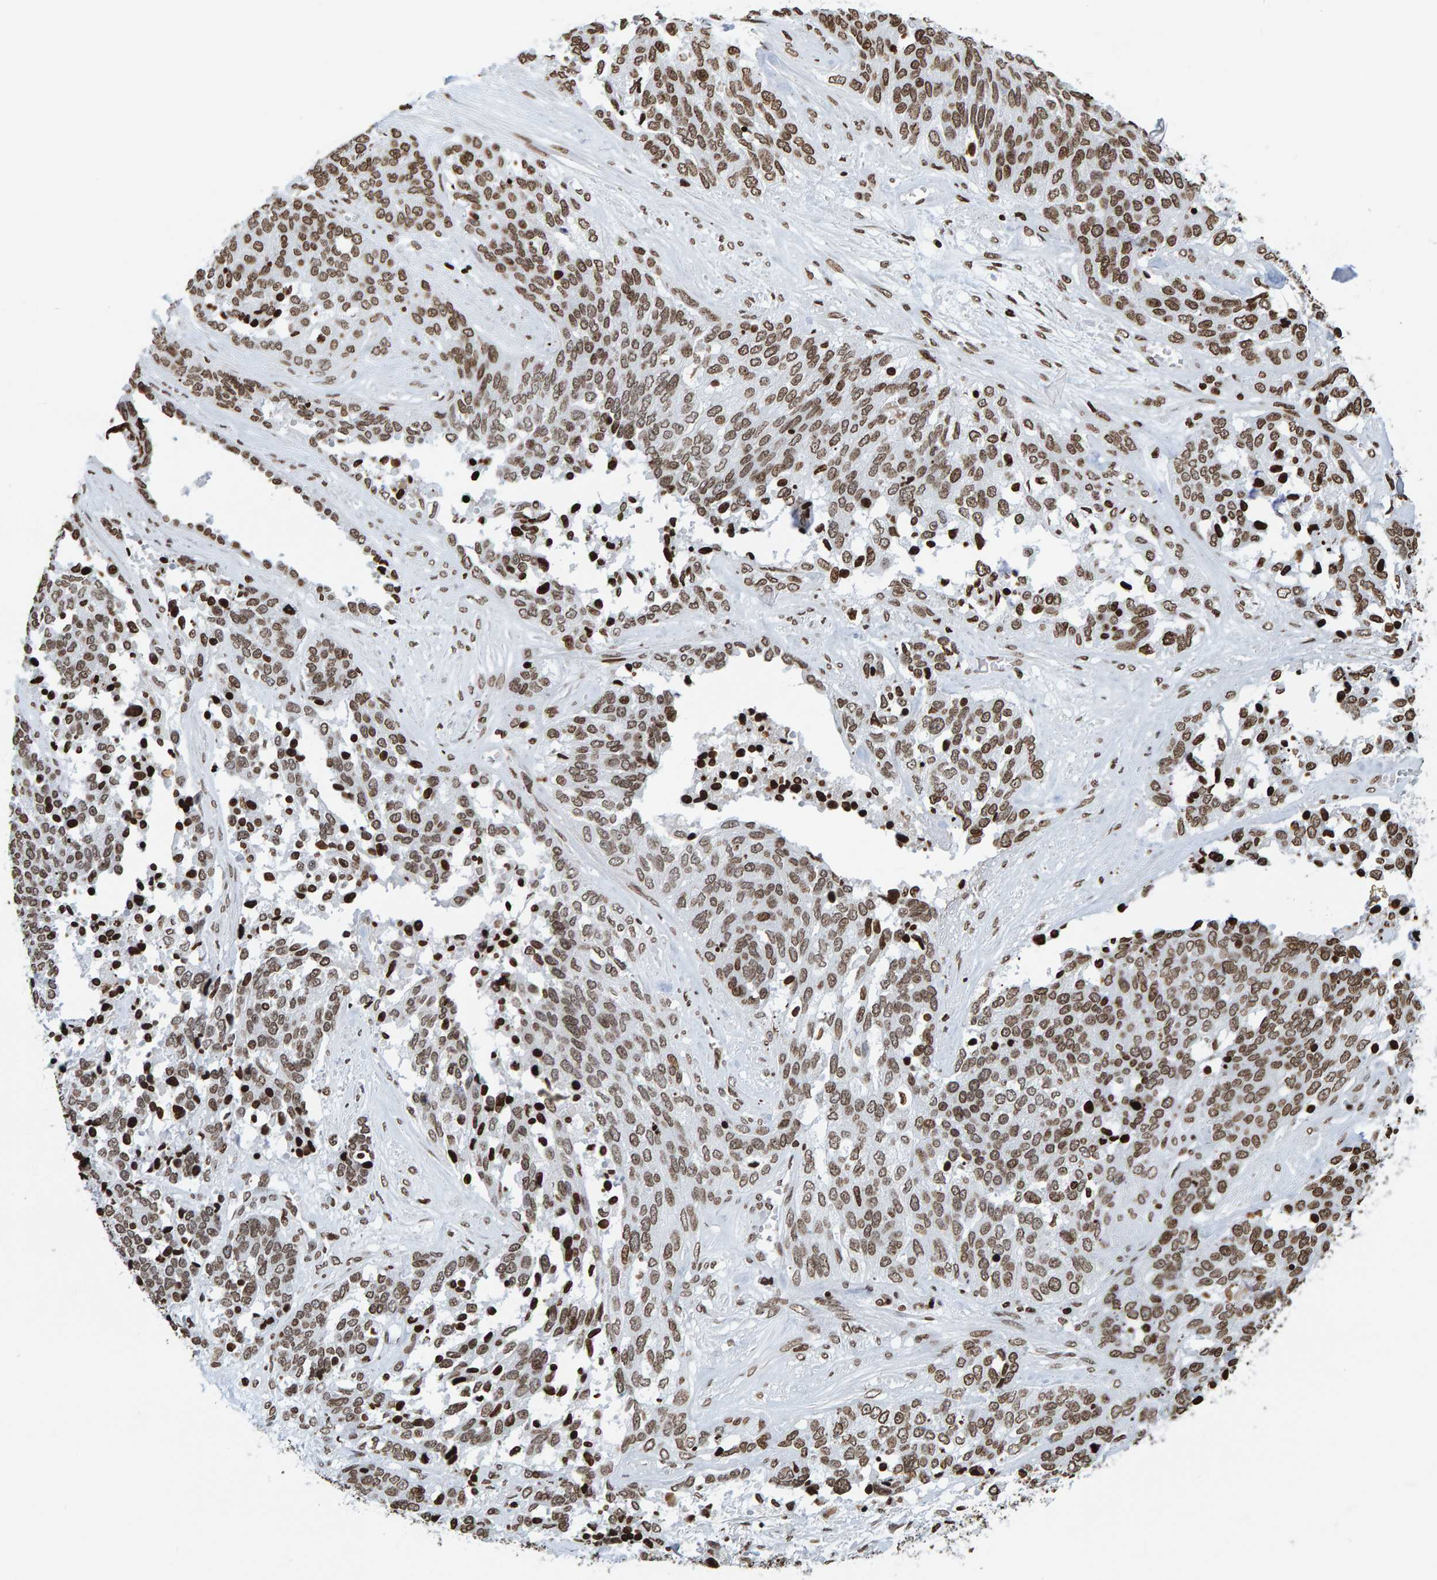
{"staining": {"intensity": "moderate", "quantity": ">75%", "location": "nuclear"}, "tissue": "ovarian cancer", "cell_type": "Tumor cells", "image_type": "cancer", "snomed": [{"axis": "morphology", "description": "Cystadenocarcinoma, serous, NOS"}, {"axis": "topography", "description": "Ovary"}], "caption": "The immunohistochemical stain labels moderate nuclear positivity in tumor cells of ovarian serous cystadenocarcinoma tissue.", "gene": "BRF2", "patient": {"sex": "female", "age": 44}}